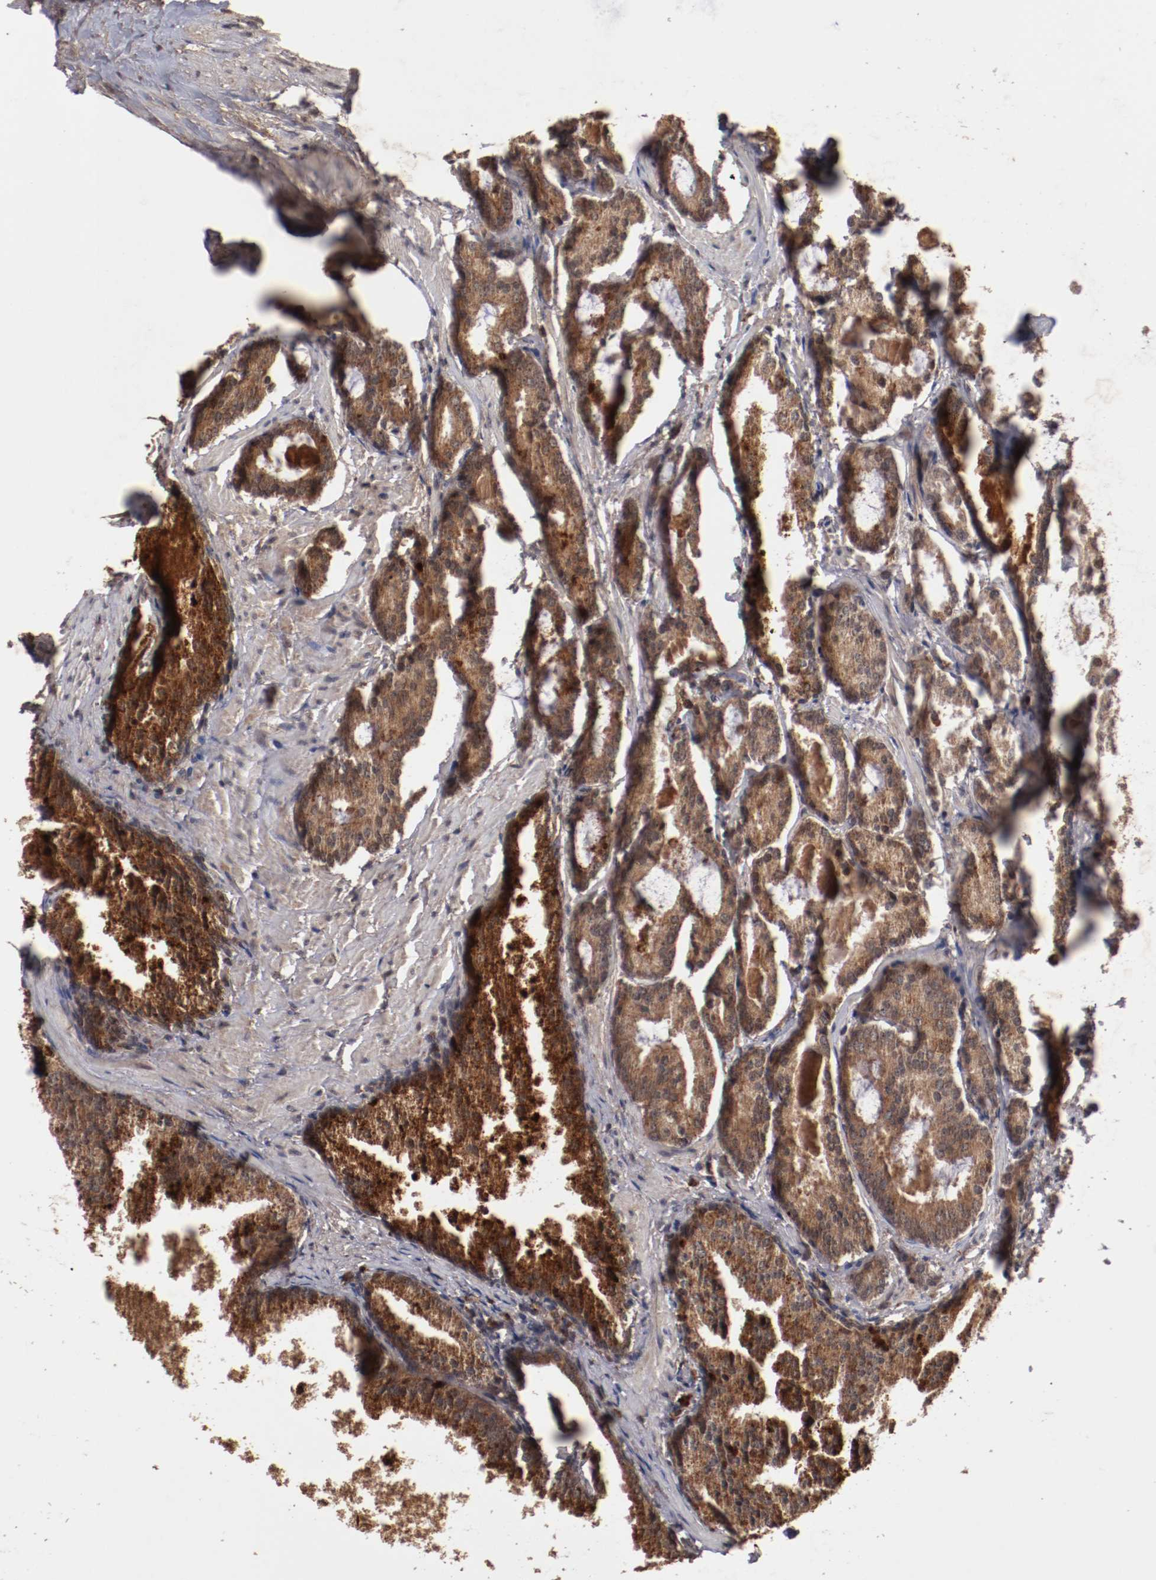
{"staining": {"intensity": "strong", "quantity": ">75%", "location": "cytoplasmic/membranous"}, "tissue": "prostate cancer", "cell_type": "Tumor cells", "image_type": "cancer", "snomed": [{"axis": "morphology", "description": "Adenocarcinoma, Medium grade"}, {"axis": "topography", "description": "Prostate"}], "caption": "Human adenocarcinoma (medium-grade) (prostate) stained for a protein (brown) reveals strong cytoplasmic/membranous positive staining in approximately >75% of tumor cells.", "gene": "TENM1", "patient": {"sex": "male", "age": 64}}